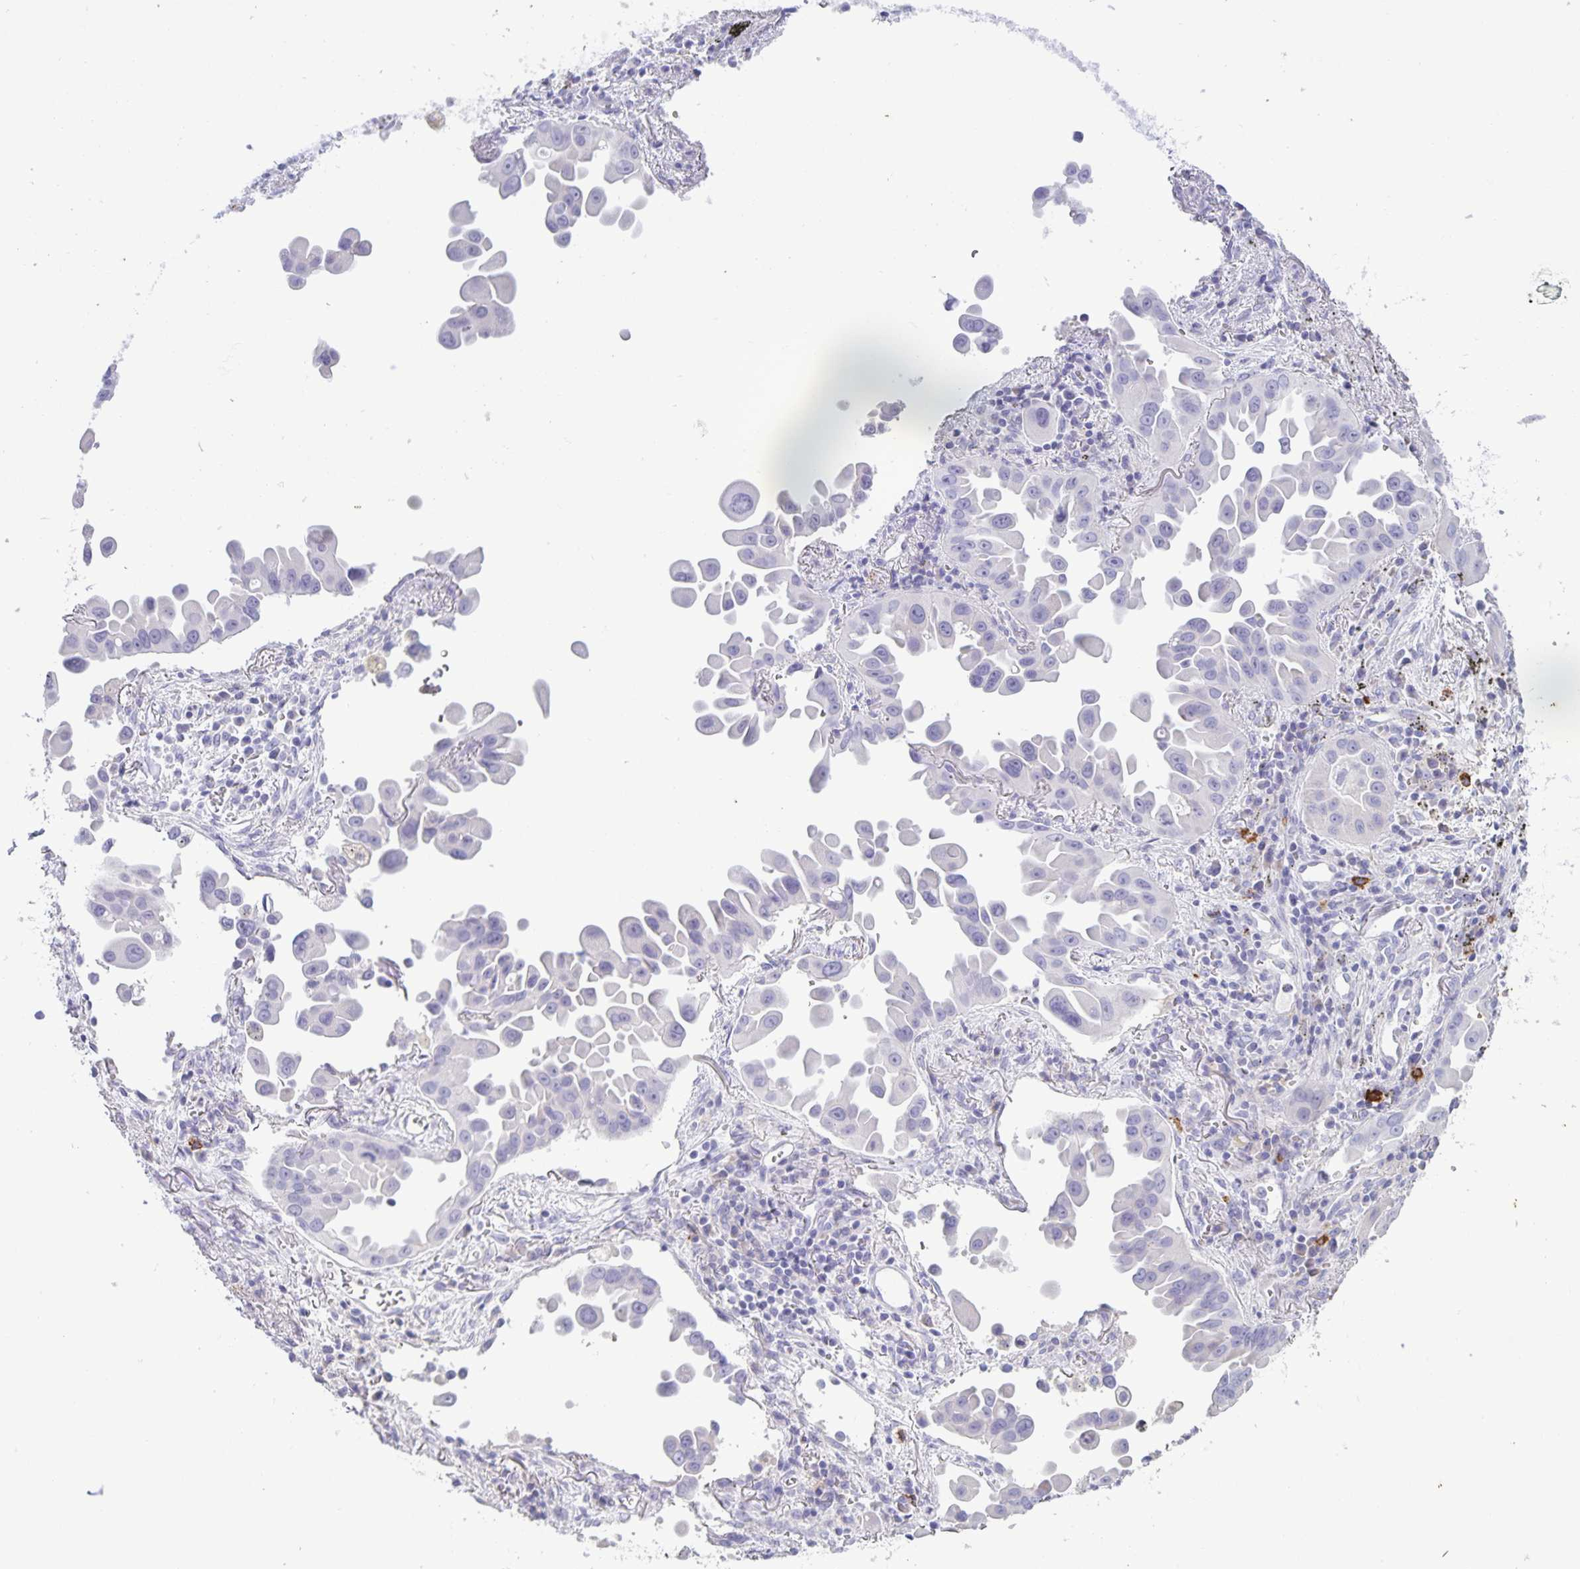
{"staining": {"intensity": "negative", "quantity": "none", "location": "none"}, "tissue": "lung cancer", "cell_type": "Tumor cells", "image_type": "cancer", "snomed": [{"axis": "morphology", "description": "Adenocarcinoma, NOS"}, {"axis": "topography", "description": "Lung"}], "caption": "Immunohistochemical staining of lung adenocarcinoma demonstrates no significant positivity in tumor cells.", "gene": "IBTK", "patient": {"sex": "male", "age": 68}}